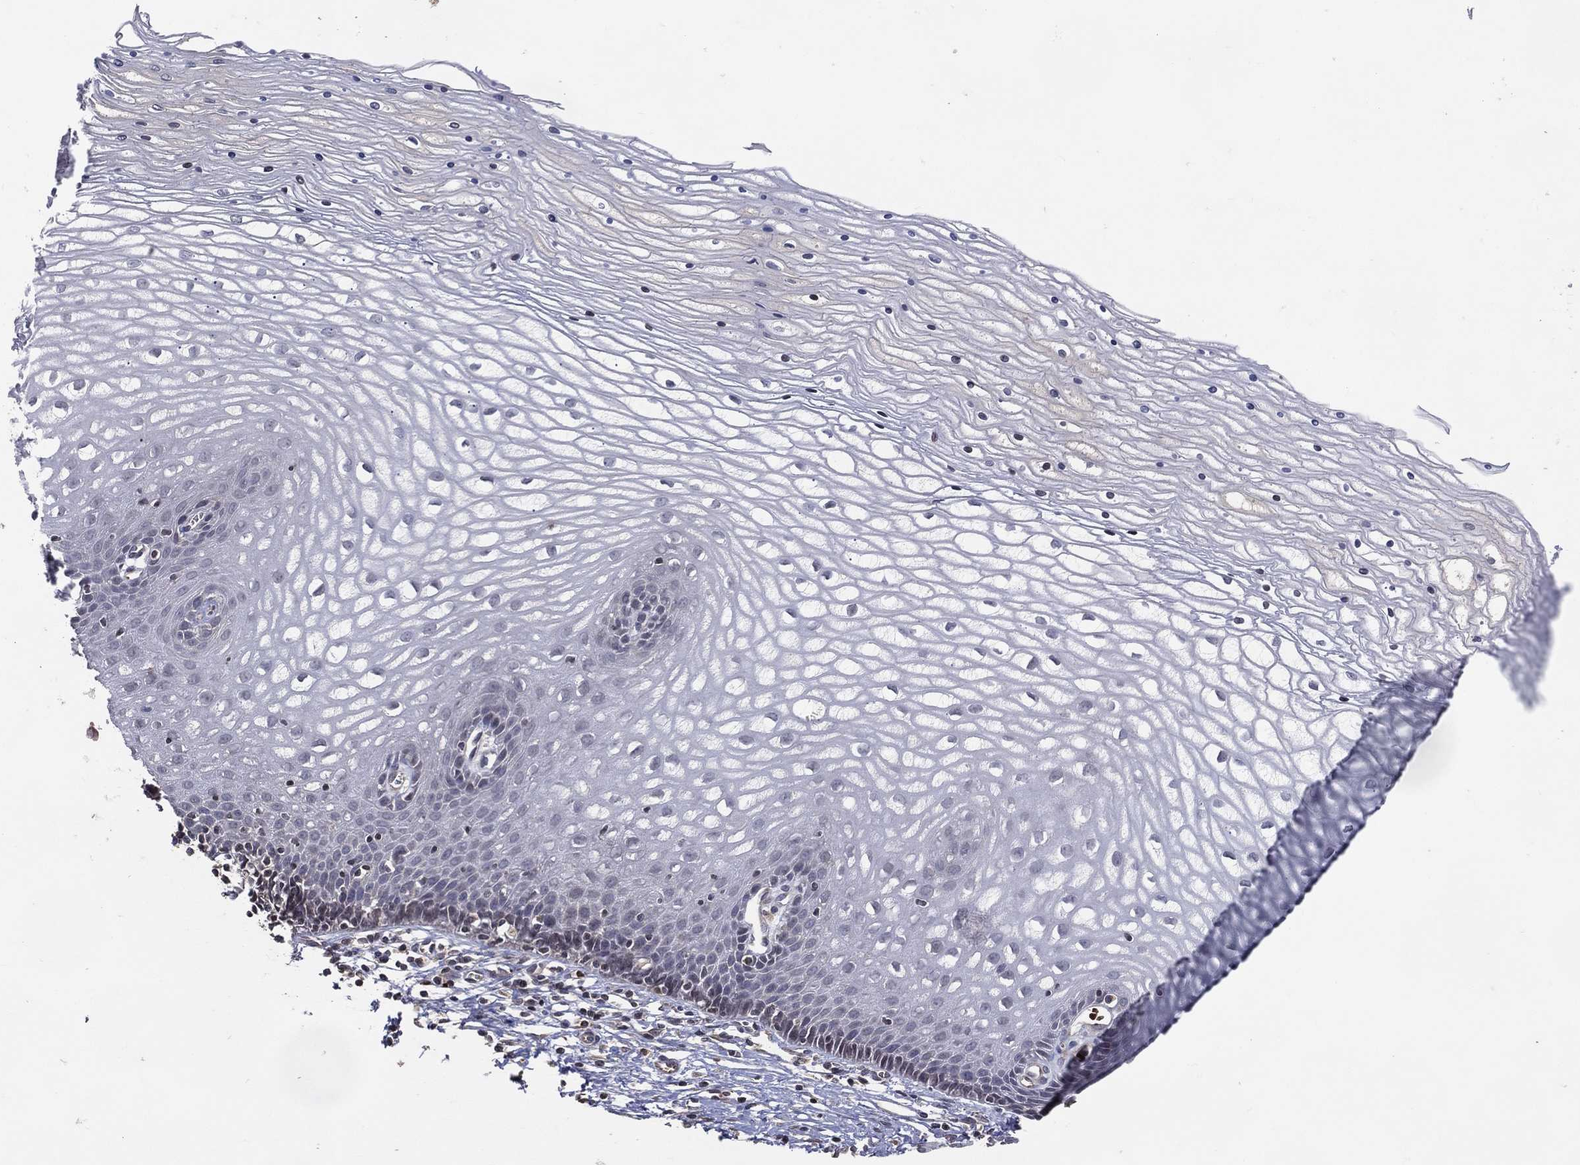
{"staining": {"intensity": "negative", "quantity": "none", "location": "none"}, "tissue": "cervix", "cell_type": "Glandular cells", "image_type": "normal", "snomed": [{"axis": "morphology", "description": "Normal tissue, NOS"}, {"axis": "topography", "description": "Cervix"}], "caption": "Immunohistochemical staining of normal cervix reveals no significant expression in glandular cells. Nuclei are stained in blue.", "gene": "DNAH7", "patient": {"sex": "female", "age": 35}}